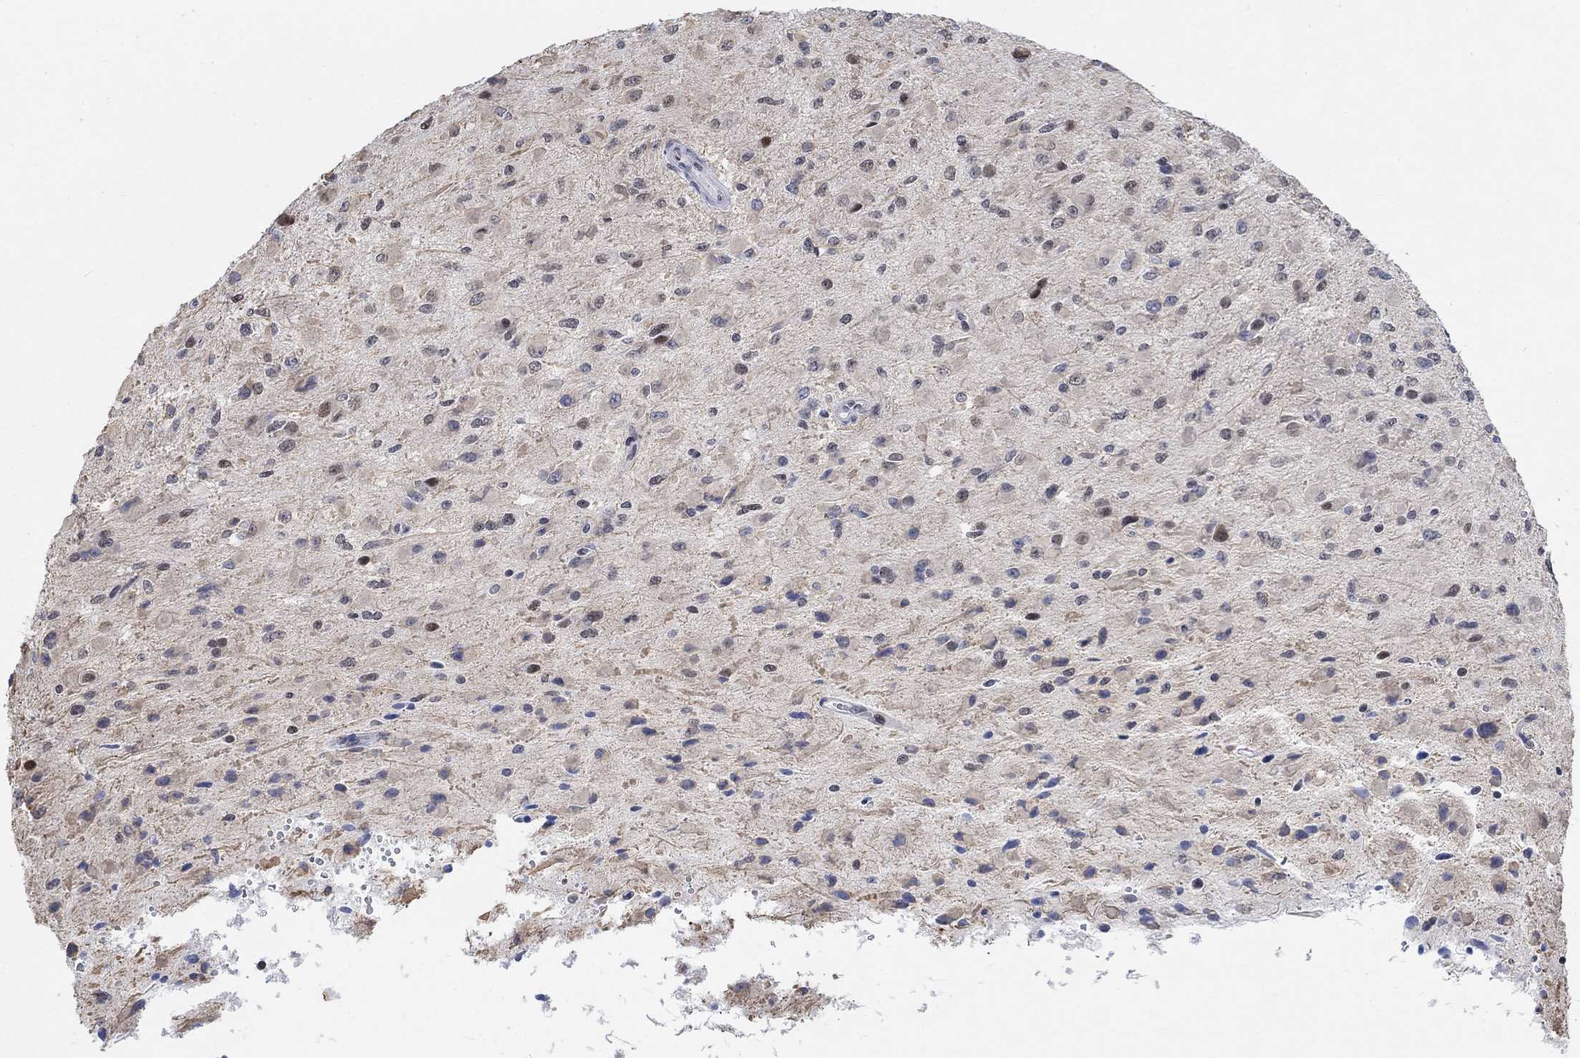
{"staining": {"intensity": "weak", "quantity": "25%-75%", "location": "cytoplasmic/membranous,nuclear"}, "tissue": "glioma", "cell_type": "Tumor cells", "image_type": "cancer", "snomed": [{"axis": "morphology", "description": "Glioma, malignant, High grade"}, {"axis": "topography", "description": "Cerebral cortex"}], "caption": "Immunohistochemistry (IHC) (DAB (3,3'-diaminobenzidine)) staining of glioma reveals weak cytoplasmic/membranous and nuclear protein staining in approximately 25%-75% of tumor cells.", "gene": "KCNH8", "patient": {"sex": "male", "age": 35}}